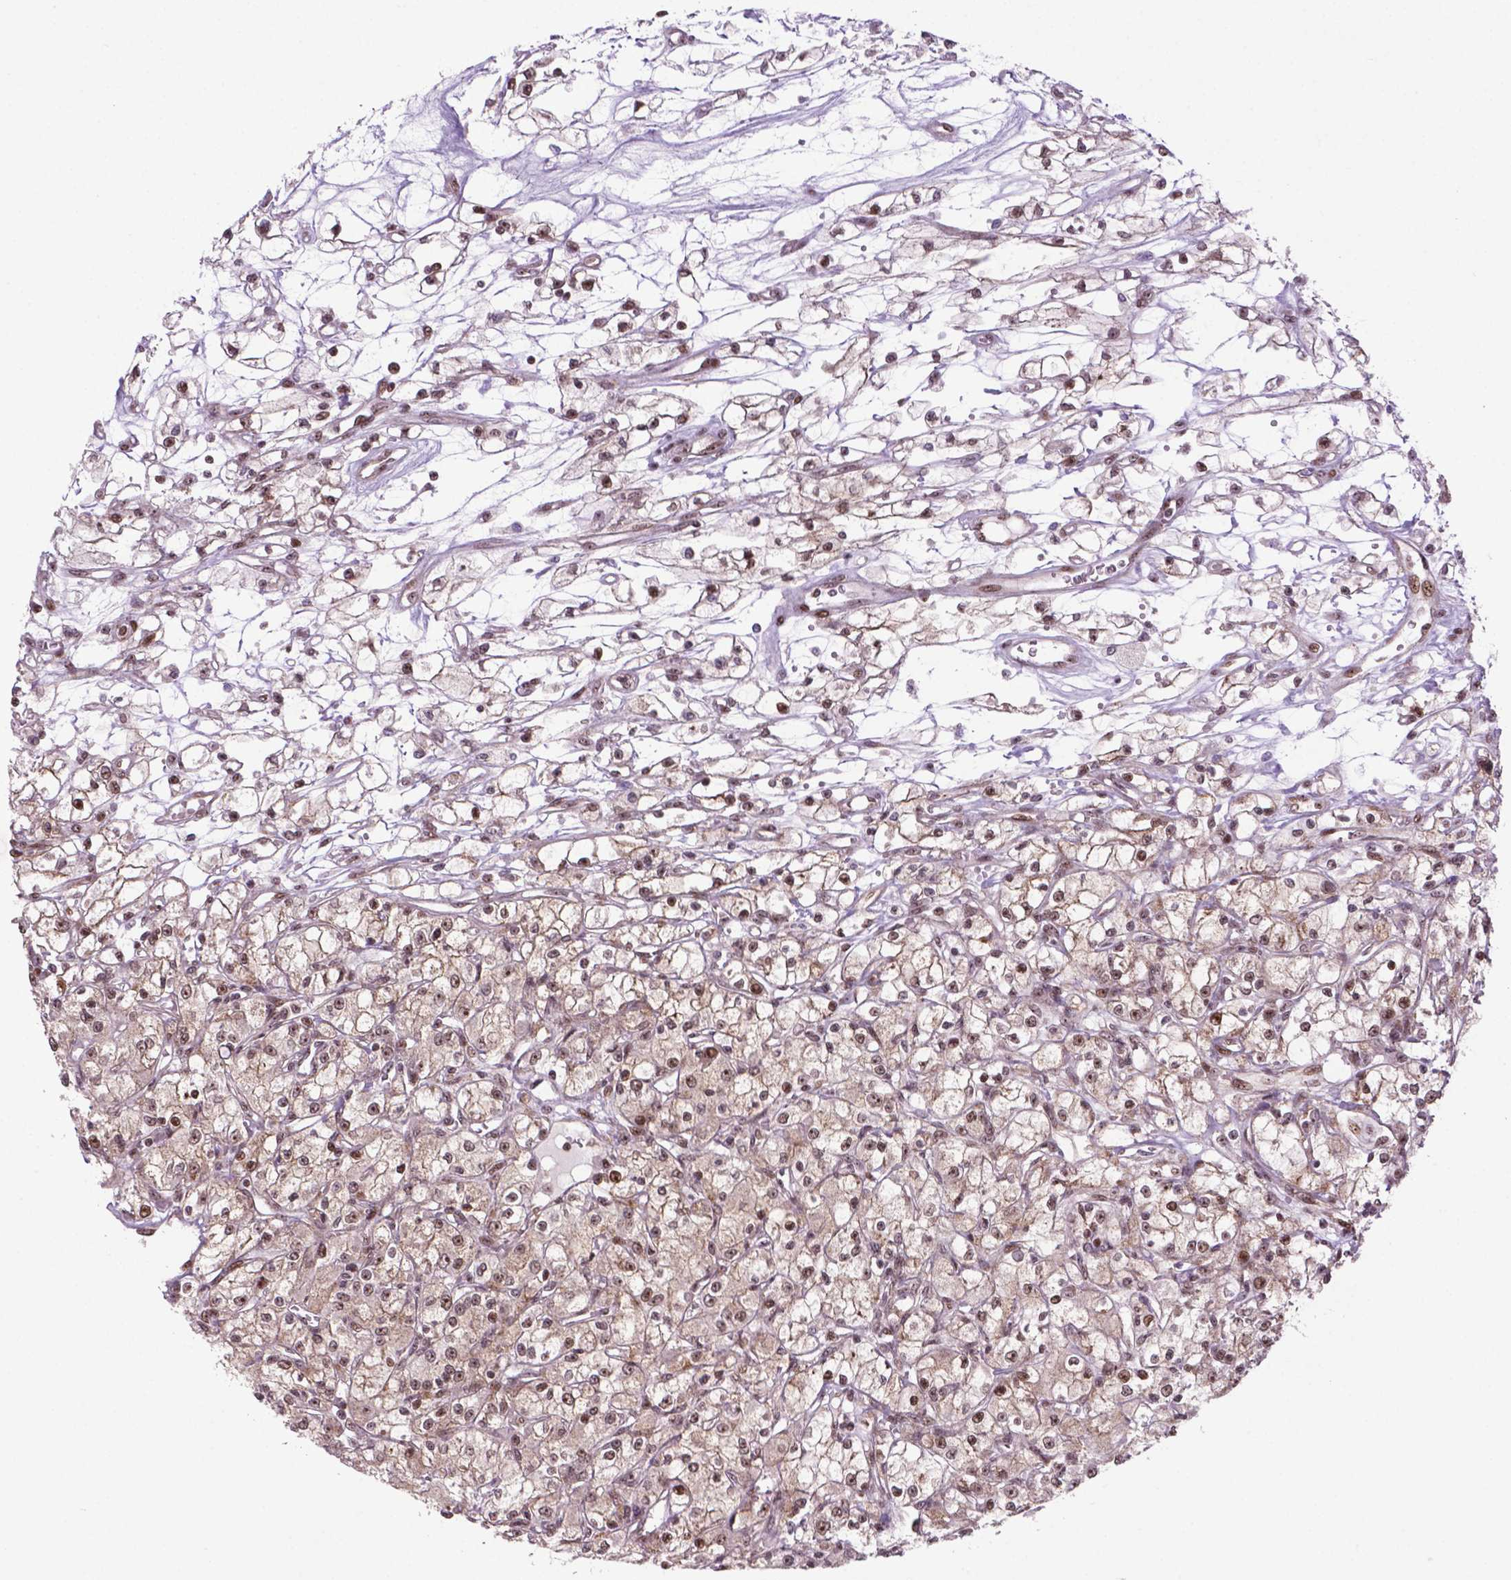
{"staining": {"intensity": "weak", "quantity": ">75%", "location": "nuclear"}, "tissue": "renal cancer", "cell_type": "Tumor cells", "image_type": "cancer", "snomed": [{"axis": "morphology", "description": "Adenocarcinoma, NOS"}, {"axis": "topography", "description": "Kidney"}], "caption": "This photomicrograph demonstrates IHC staining of renal cancer (adenocarcinoma), with low weak nuclear positivity in about >75% of tumor cells.", "gene": "CSNK2A1", "patient": {"sex": "female", "age": 59}}